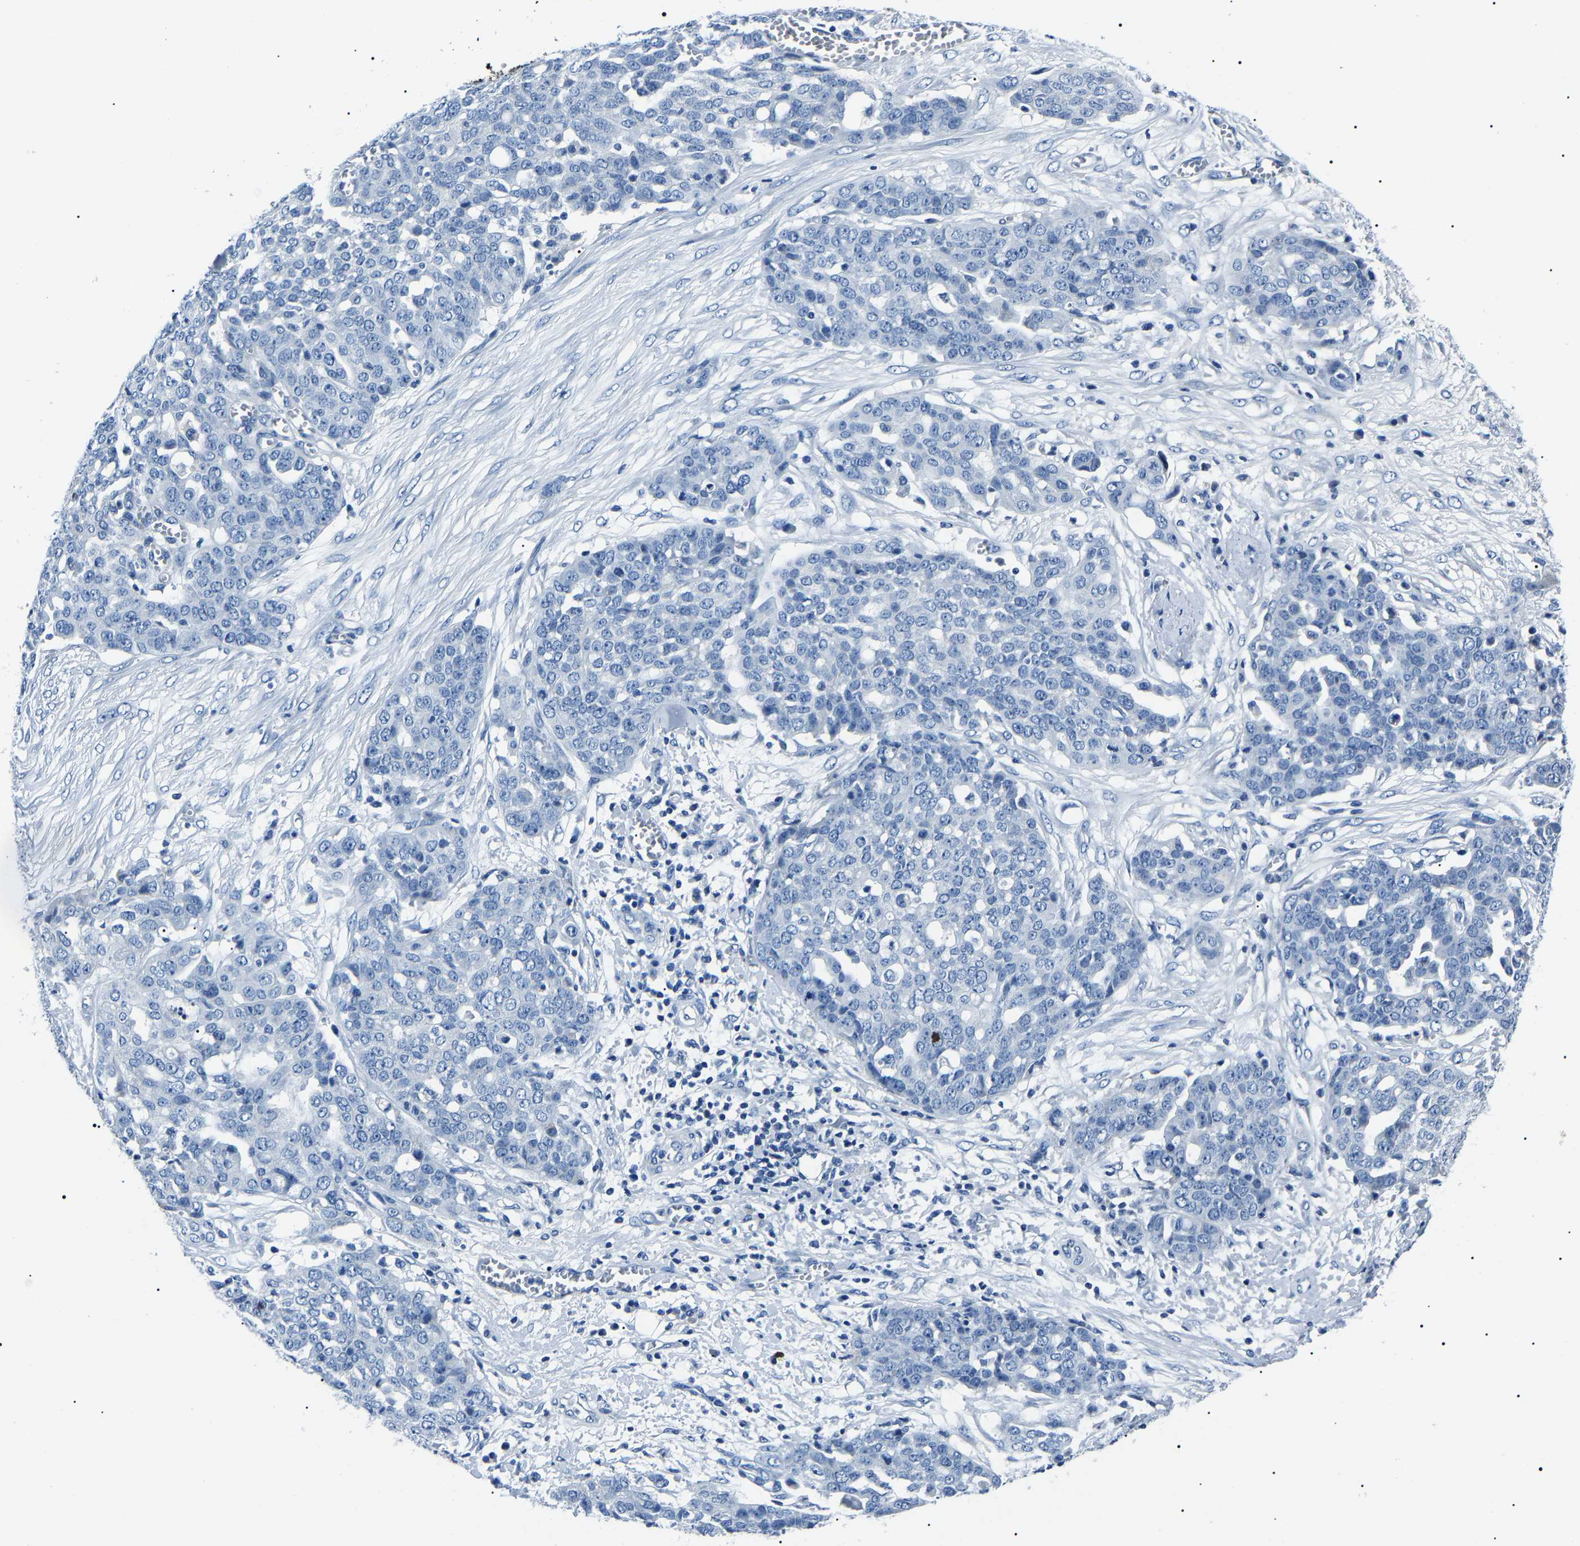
{"staining": {"intensity": "negative", "quantity": "none", "location": "none"}, "tissue": "ovarian cancer", "cell_type": "Tumor cells", "image_type": "cancer", "snomed": [{"axis": "morphology", "description": "Cystadenocarcinoma, serous, NOS"}, {"axis": "topography", "description": "Soft tissue"}, {"axis": "topography", "description": "Ovary"}], "caption": "Human ovarian cancer stained for a protein using immunohistochemistry (IHC) demonstrates no expression in tumor cells.", "gene": "KLK15", "patient": {"sex": "female", "age": 57}}